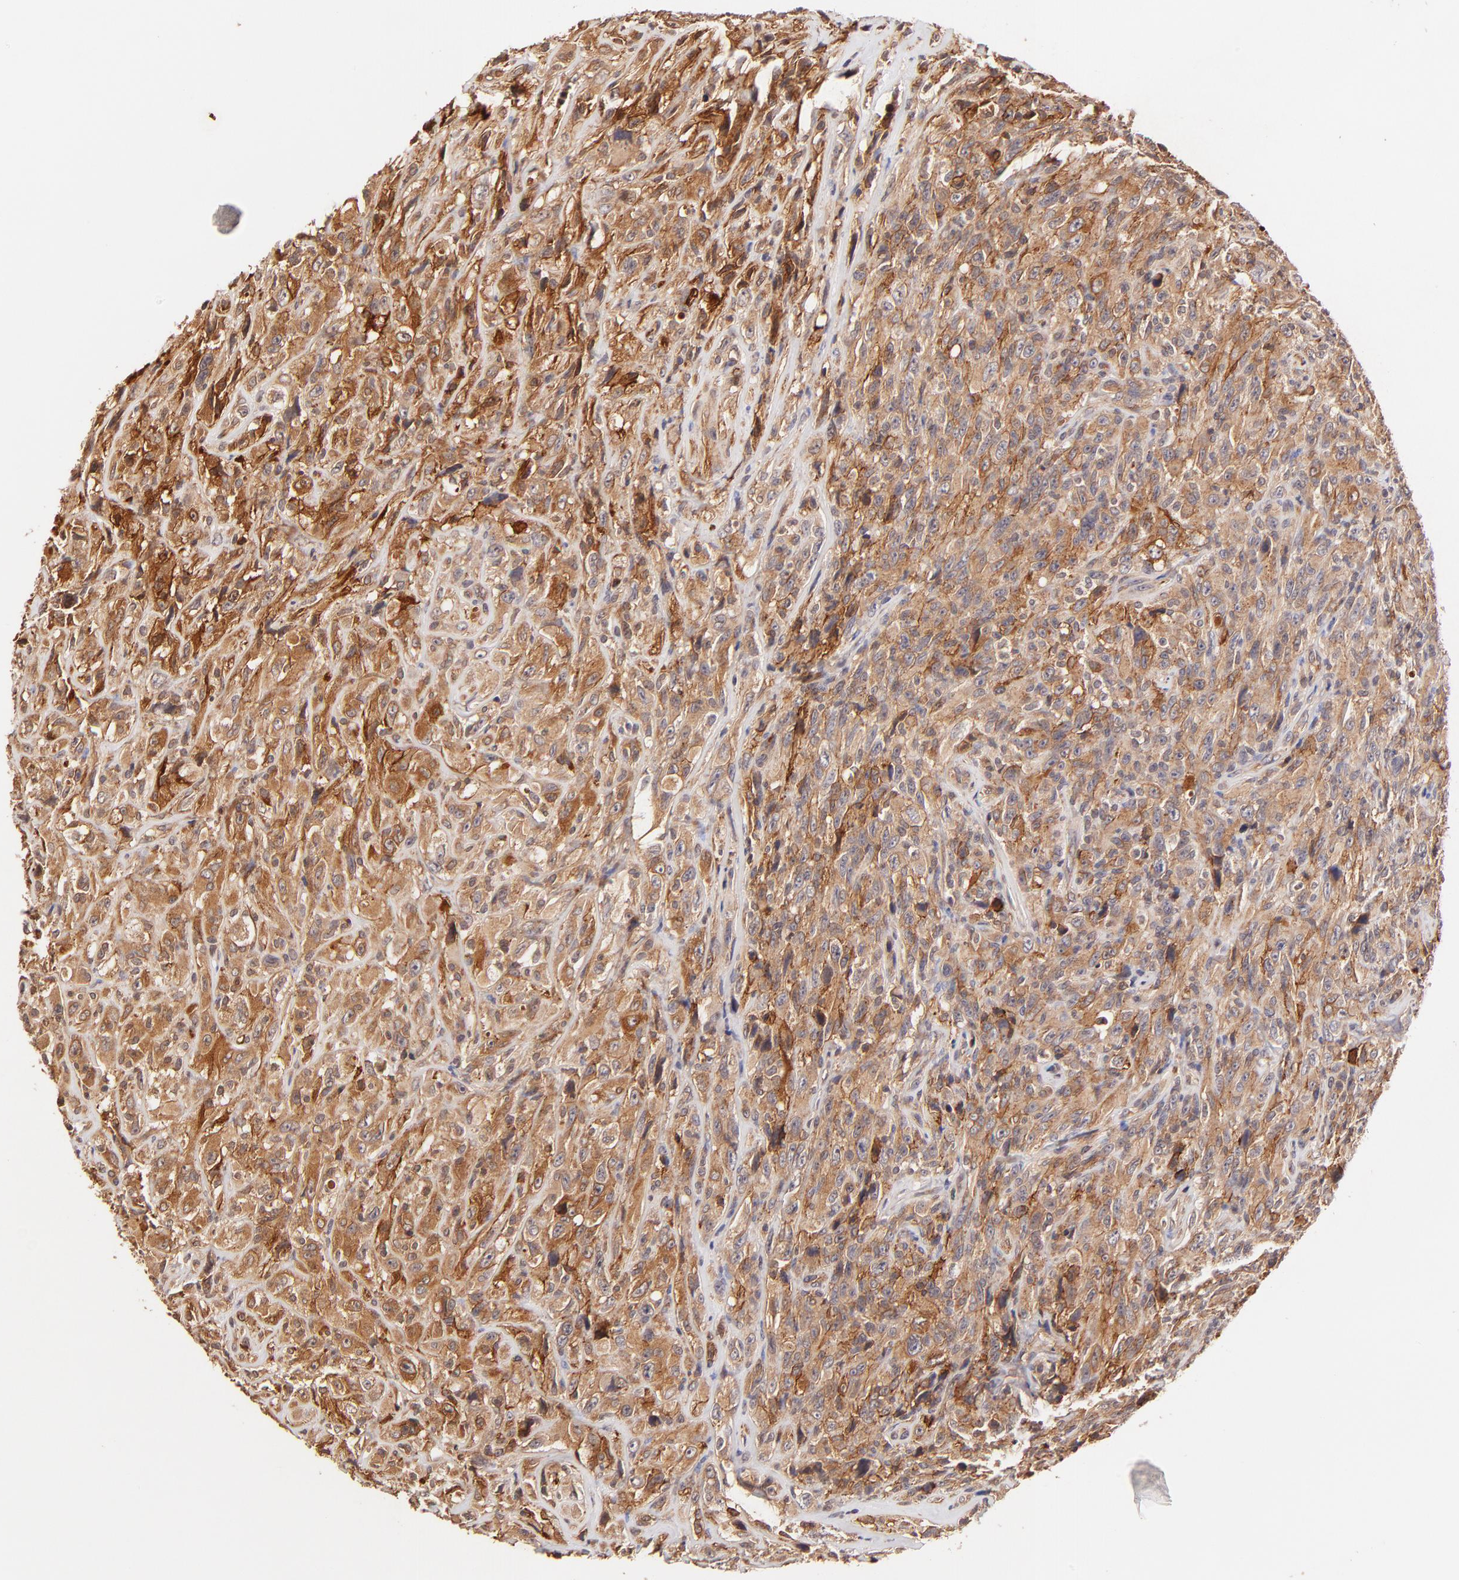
{"staining": {"intensity": "moderate", "quantity": ">75%", "location": "cytoplasmic/membranous"}, "tissue": "glioma", "cell_type": "Tumor cells", "image_type": "cancer", "snomed": [{"axis": "morphology", "description": "Glioma, malignant, High grade"}, {"axis": "topography", "description": "Brain"}], "caption": "Immunohistochemical staining of glioma reveals moderate cytoplasmic/membranous protein positivity in about >75% of tumor cells.", "gene": "ITGB1", "patient": {"sex": "male", "age": 48}}